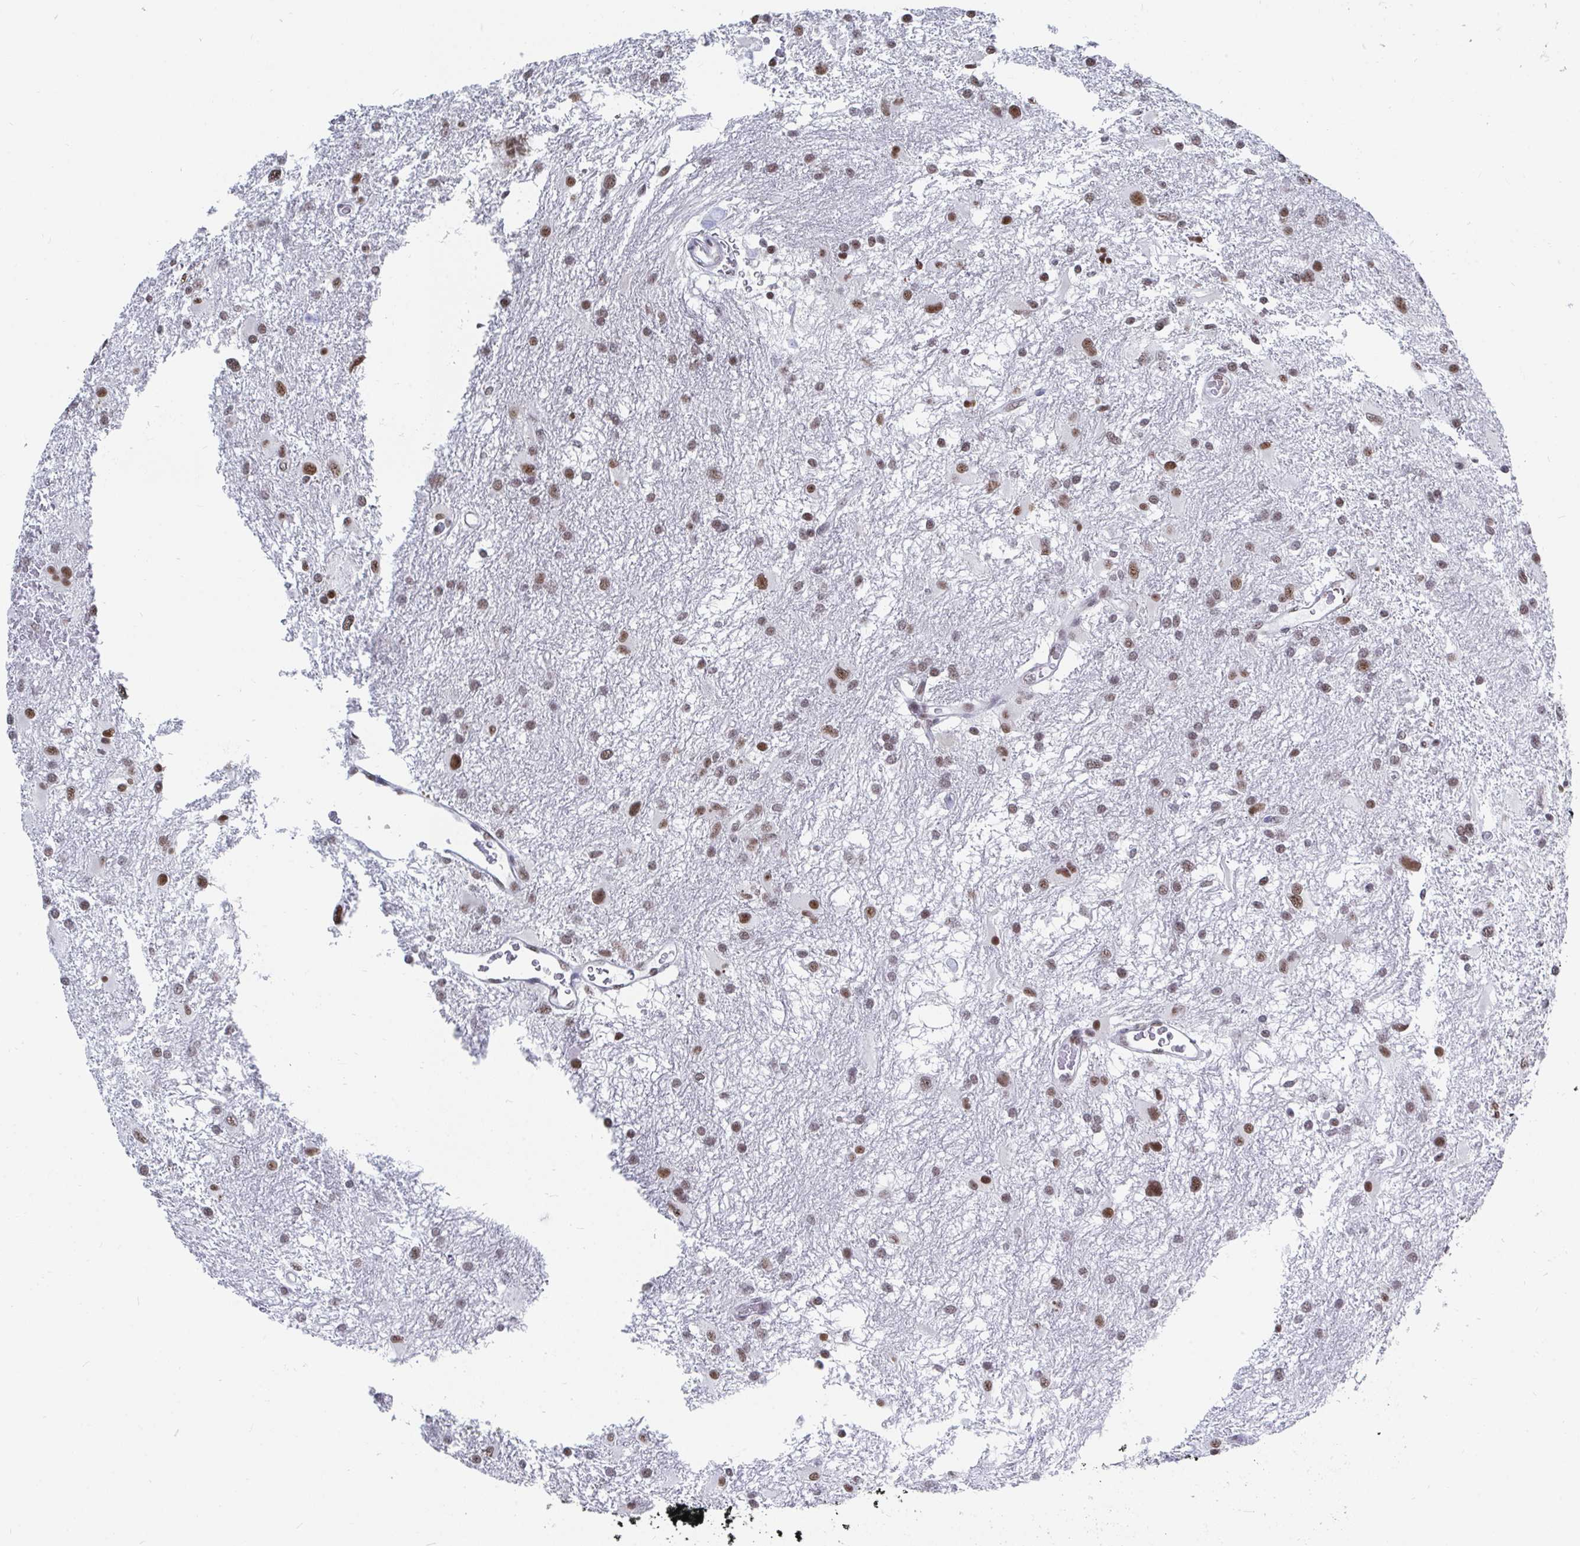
{"staining": {"intensity": "moderate", "quantity": ">75%", "location": "nuclear"}, "tissue": "glioma", "cell_type": "Tumor cells", "image_type": "cancer", "snomed": [{"axis": "morphology", "description": "Glioma, malignant, High grade"}, {"axis": "topography", "description": "Brain"}], "caption": "This is a micrograph of immunohistochemistry staining of high-grade glioma (malignant), which shows moderate expression in the nuclear of tumor cells.", "gene": "TRIP12", "patient": {"sex": "male", "age": 53}}